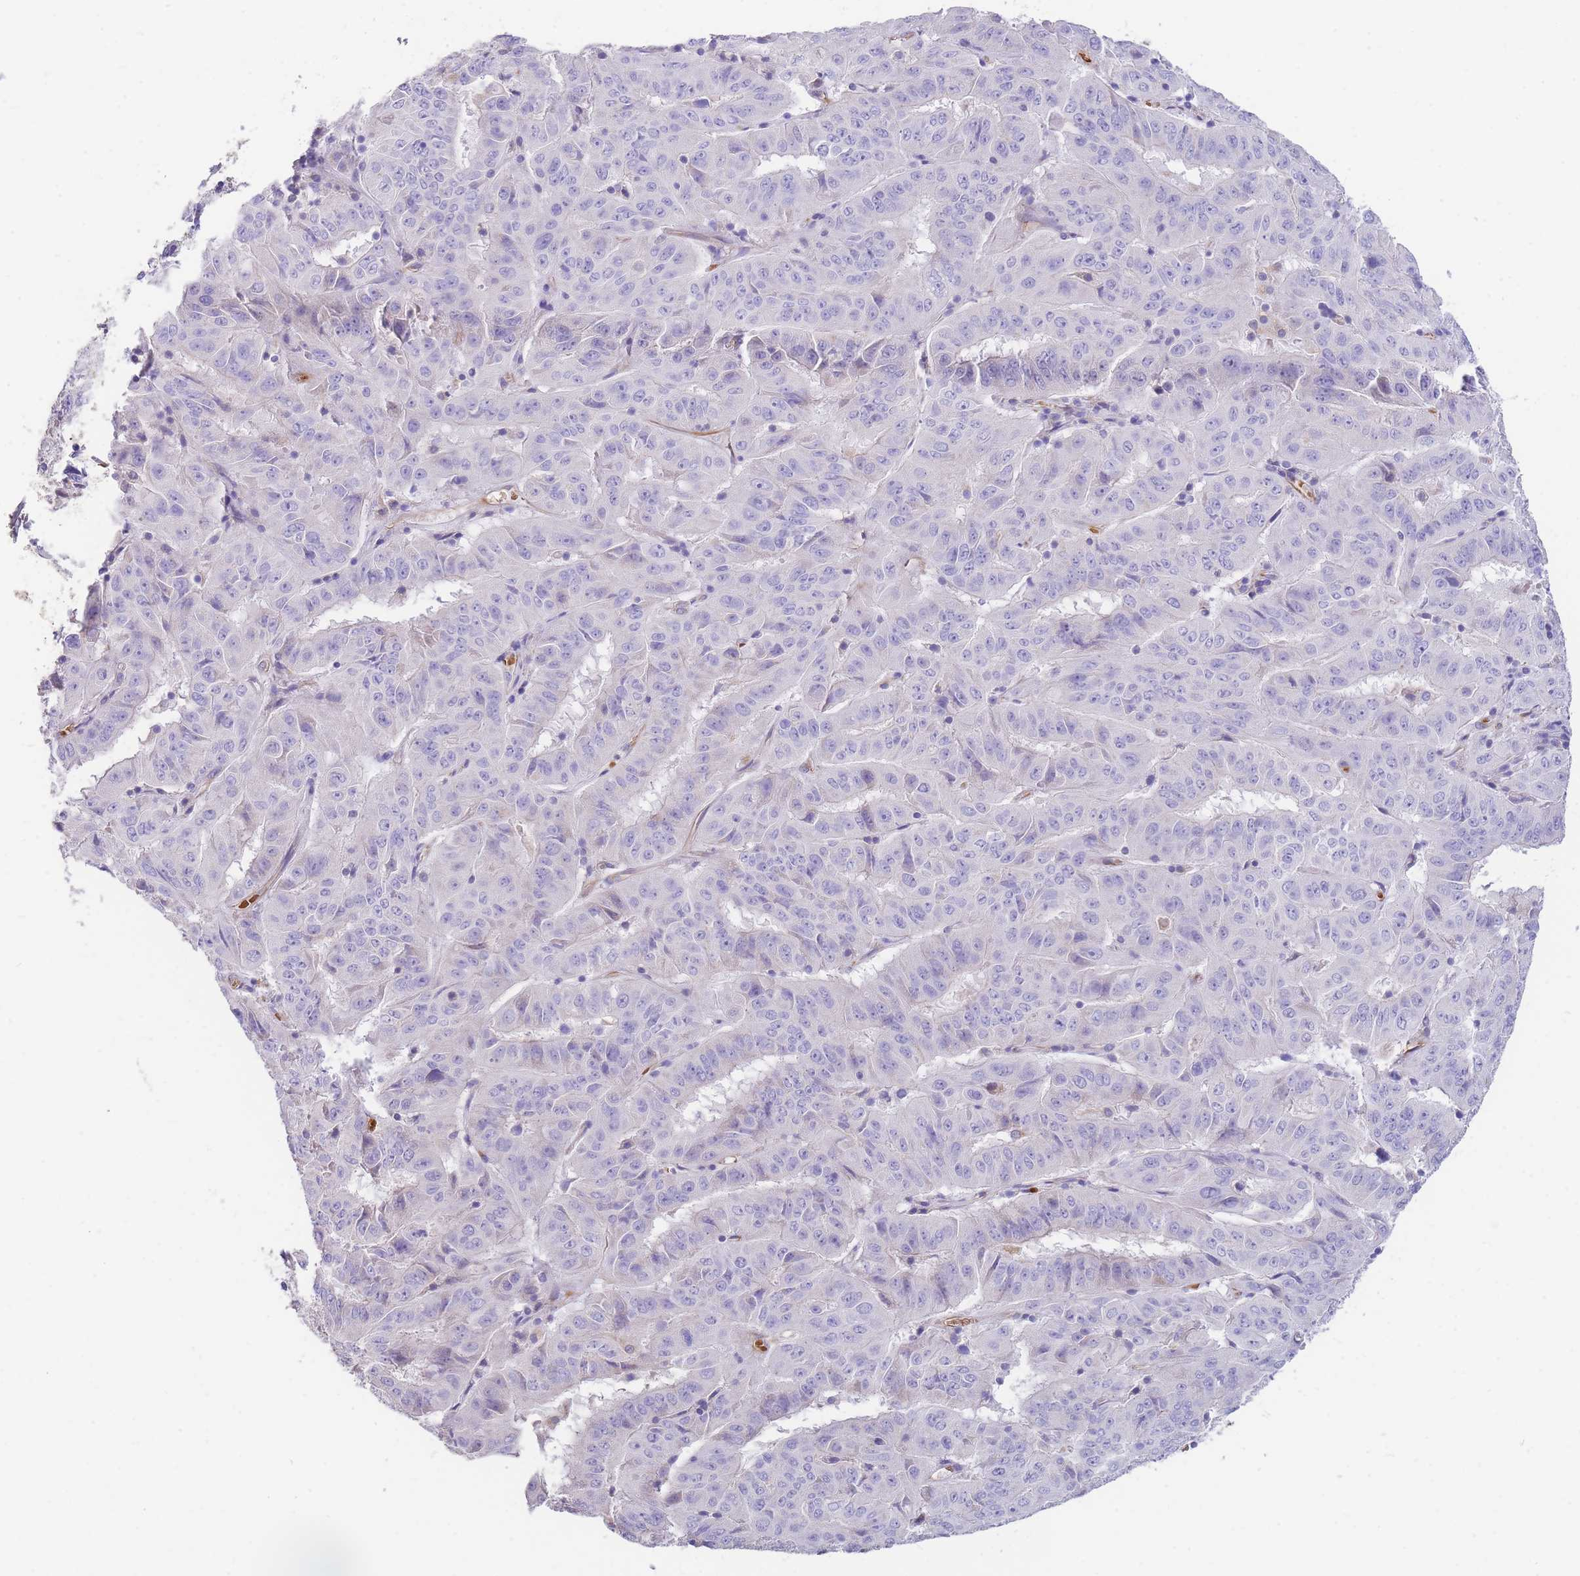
{"staining": {"intensity": "negative", "quantity": "none", "location": "none"}, "tissue": "pancreatic cancer", "cell_type": "Tumor cells", "image_type": "cancer", "snomed": [{"axis": "morphology", "description": "Adenocarcinoma, NOS"}, {"axis": "topography", "description": "Pancreas"}], "caption": "Histopathology image shows no protein staining in tumor cells of pancreatic cancer (adenocarcinoma) tissue.", "gene": "ANKRD53", "patient": {"sex": "male", "age": 63}}